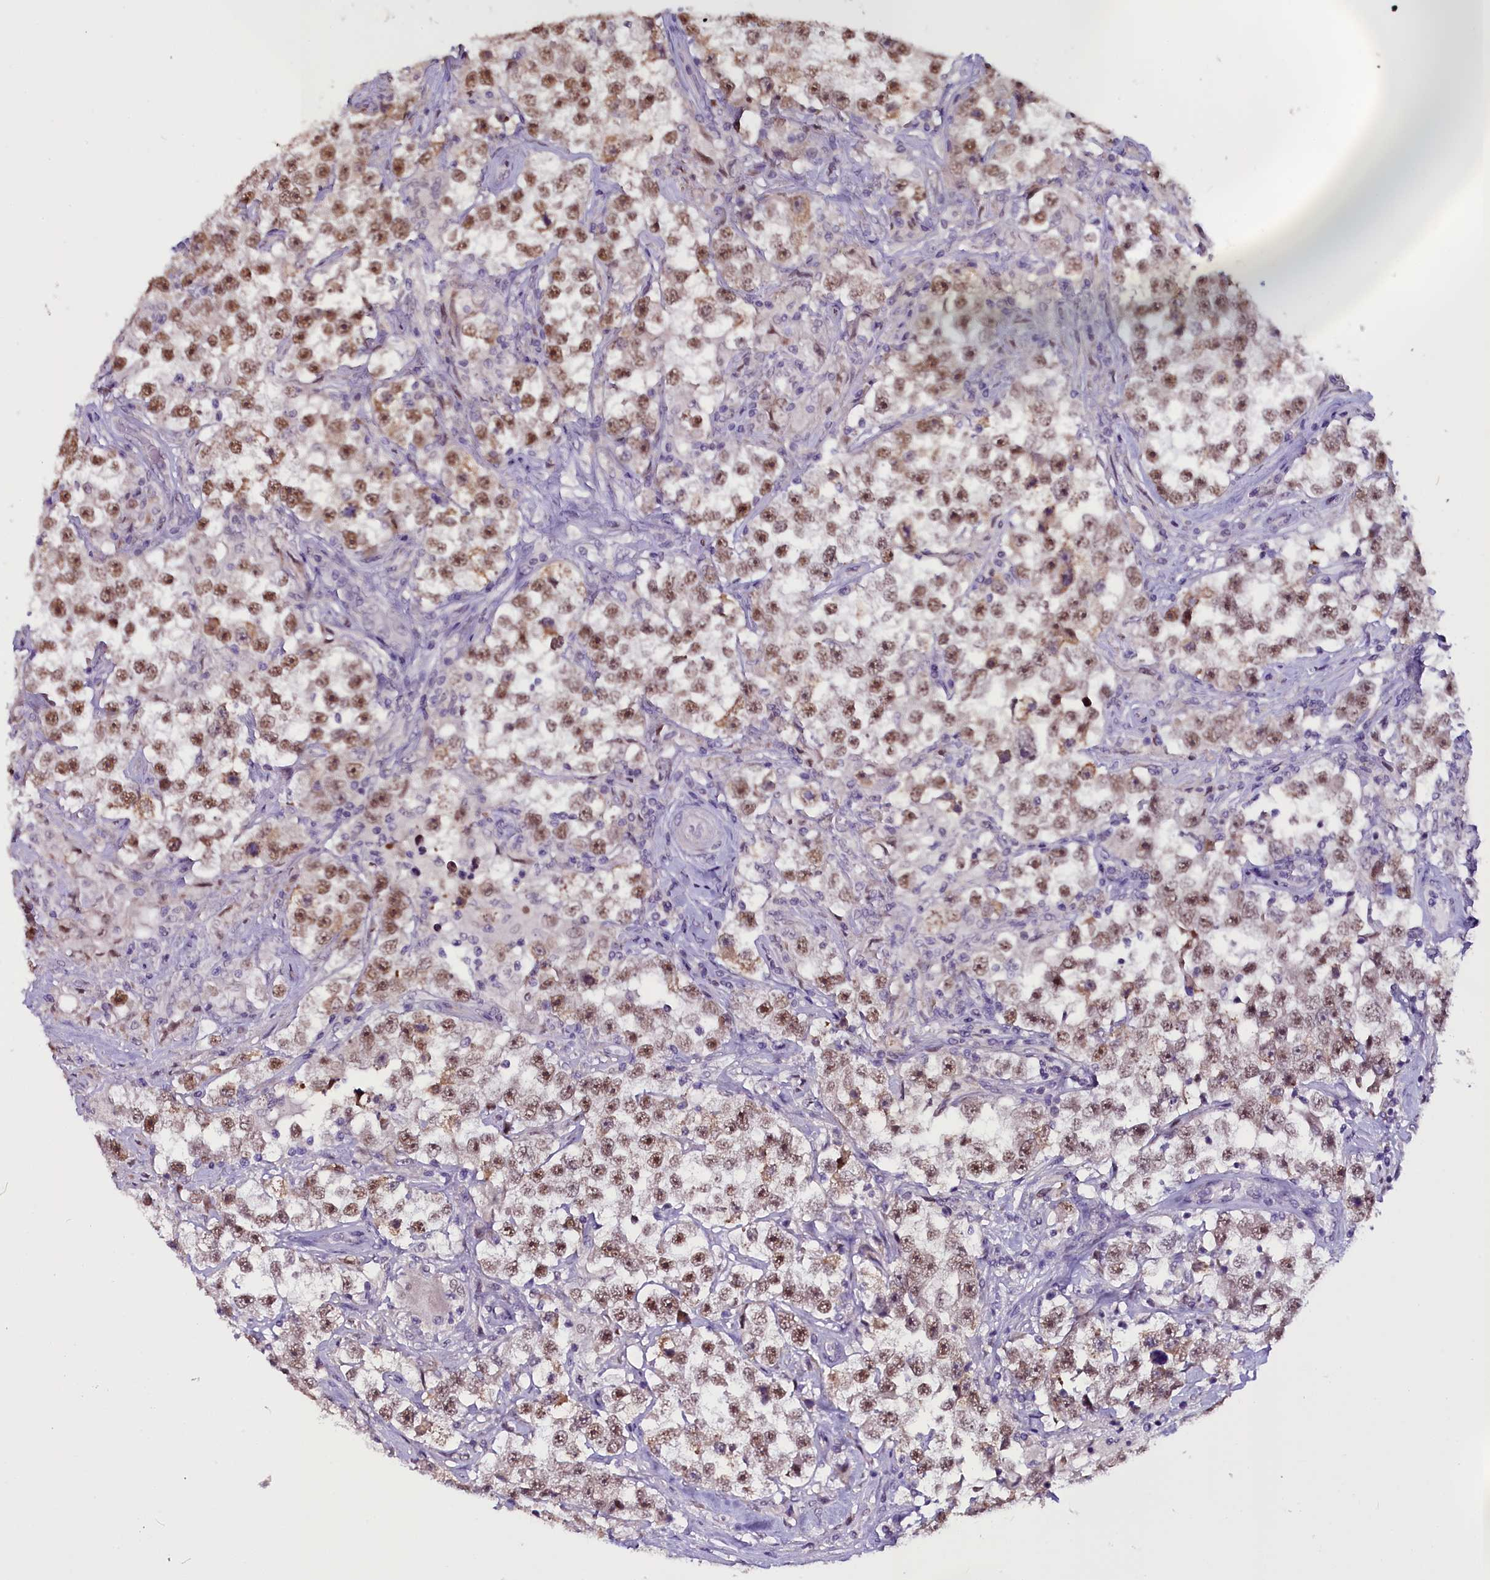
{"staining": {"intensity": "moderate", "quantity": ">75%", "location": "nuclear"}, "tissue": "testis cancer", "cell_type": "Tumor cells", "image_type": "cancer", "snomed": [{"axis": "morphology", "description": "Seminoma, NOS"}, {"axis": "topography", "description": "Testis"}], "caption": "High-power microscopy captured an immunohistochemistry histopathology image of seminoma (testis), revealing moderate nuclear positivity in about >75% of tumor cells.", "gene": "RPUSD2", "patient": {"sex": "male", "age": 46}}